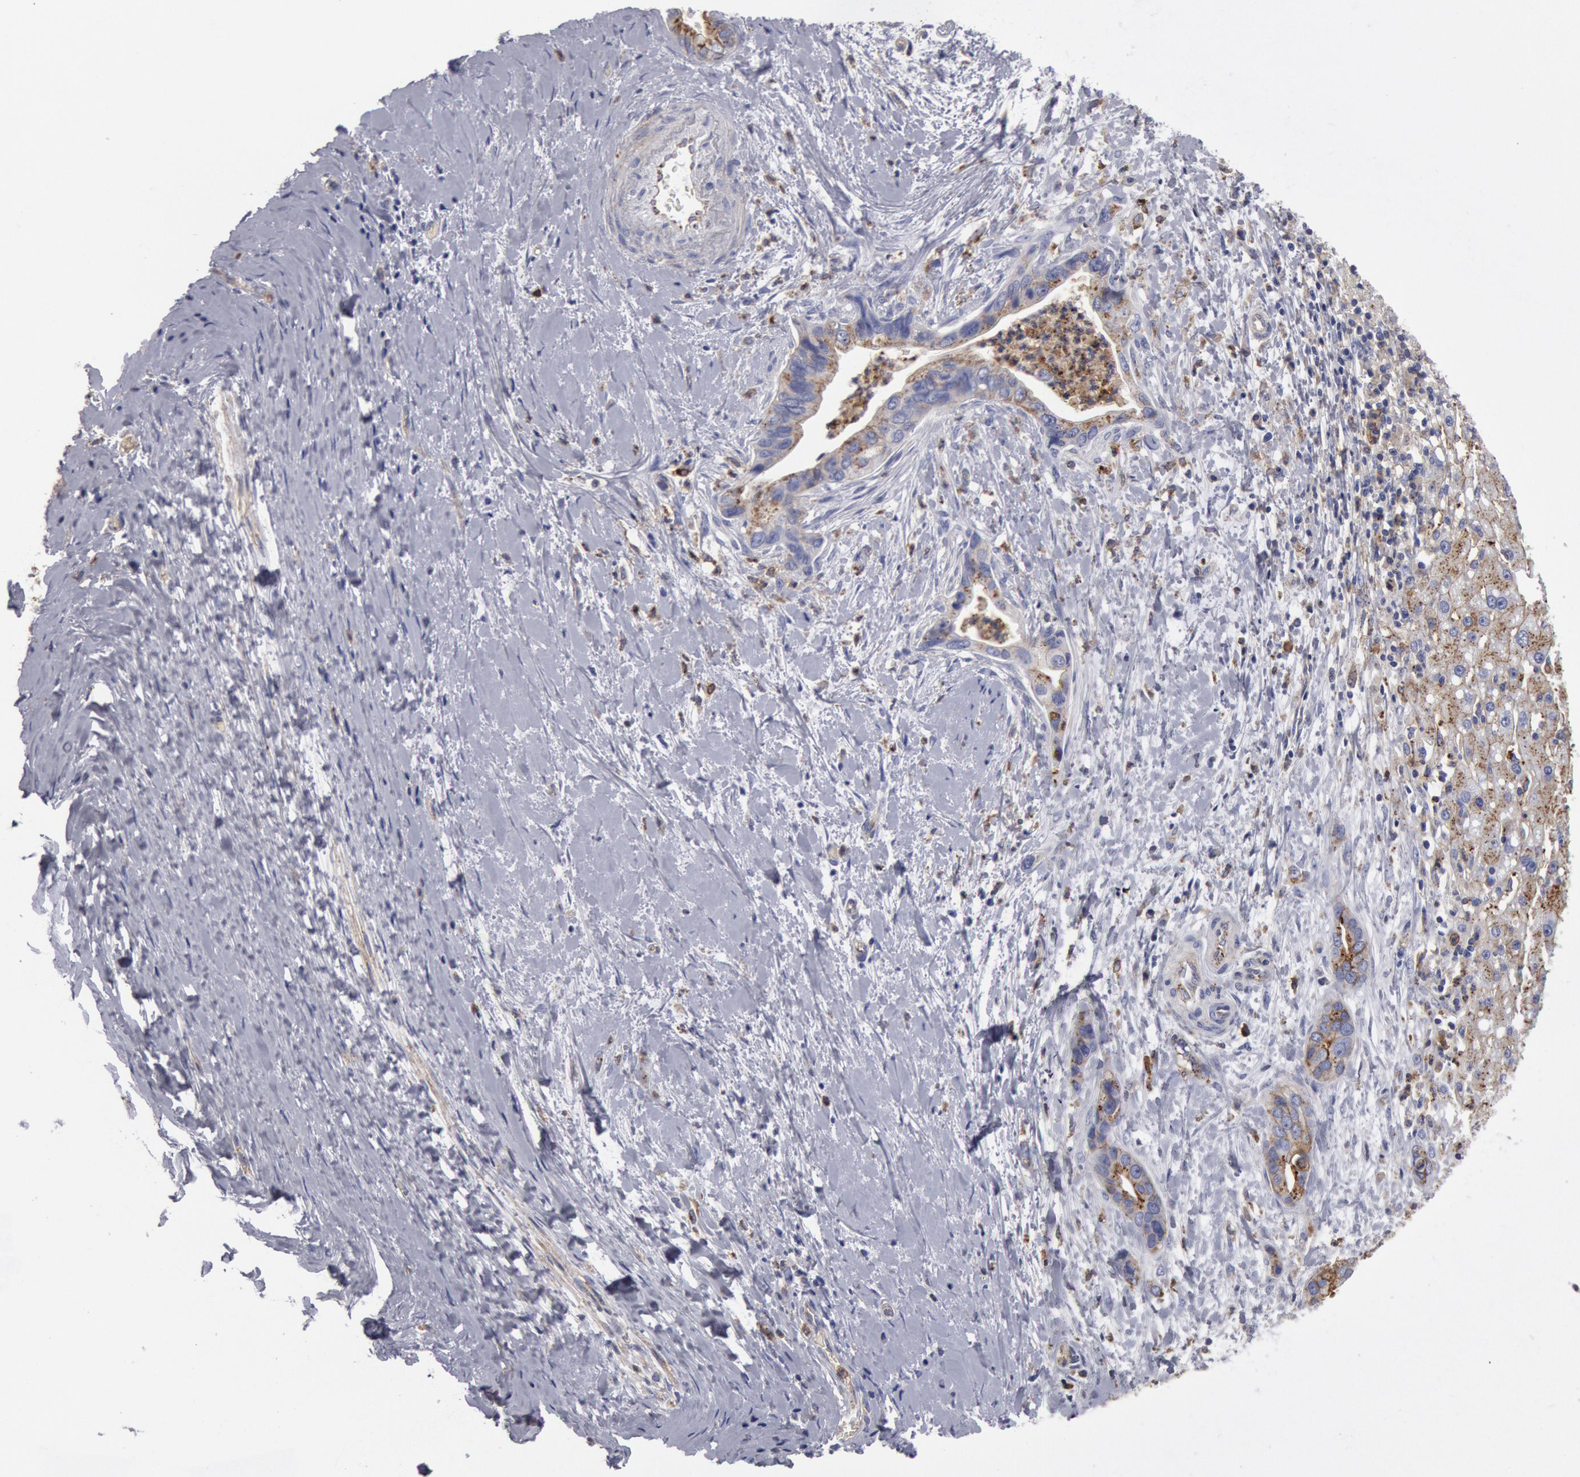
{"staining": {"intensity": "weak", "quantity": "25%-75%", "location": "cytoplasmic/membranous"}, "tissue": "liver cancer", "cell_type": "Tumor cells", "image_type": "cancer", "snomed": [{"axis": "morphology", "description": "Cholangiocarcinoma"}, {"axis": "topography", "description": "Liver"}], "caption": "Immunohistochemical staining of human liver cancer demonstrates low levels of weak cytoplasmic/membranous protein expression in approximately 25%-75% of tumor cells. (Brightfield microscopy of DAB IHC at high magnification).", "gene": "FLOT1", "patient": {"sex": "female", "age": 65}}